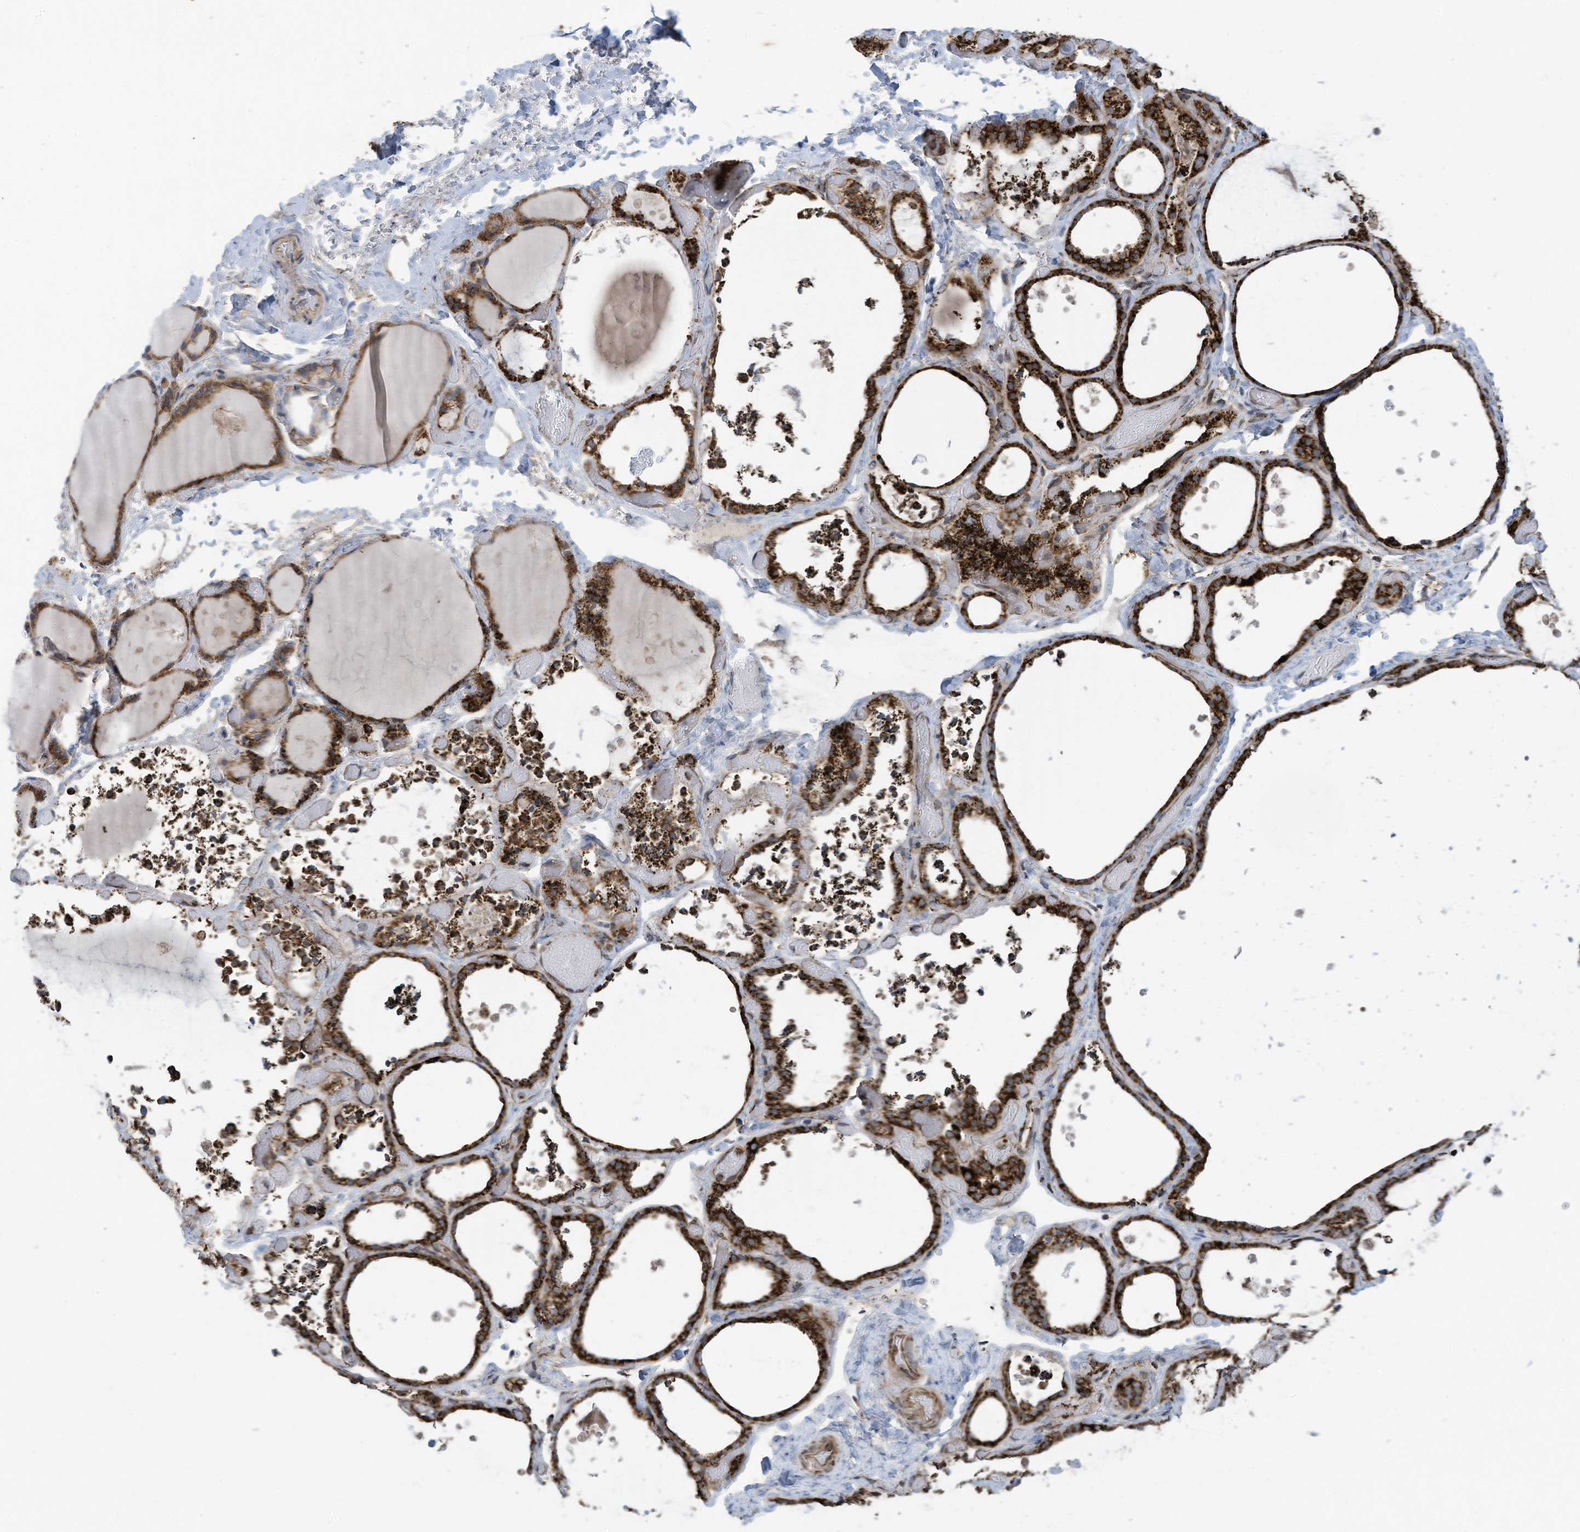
{"staining": {"intensity": "strong", "quantity": ">75%", "location": "cytoplasmic/membranous"}, "tissue": "thyroid gland", "cell_type": "Glandular cells", "image_type": "normal", "snomed": [{"axis": "morphology", "description": "Normal tissue, NOS"}, {"axis": "topography", "description": "Thyroid gland"}], "caption": "IHC histopathology image of normal thyroid gland: thyroid gland stained using IHC displays high levels of strong protein expression localized specifically in the cytoplasmic/membranous of glandular cells, appearing as a cytoplasmic/membranous brown color.", "gene": "COX10", "patient": {"sex": "female", "age": 44}}